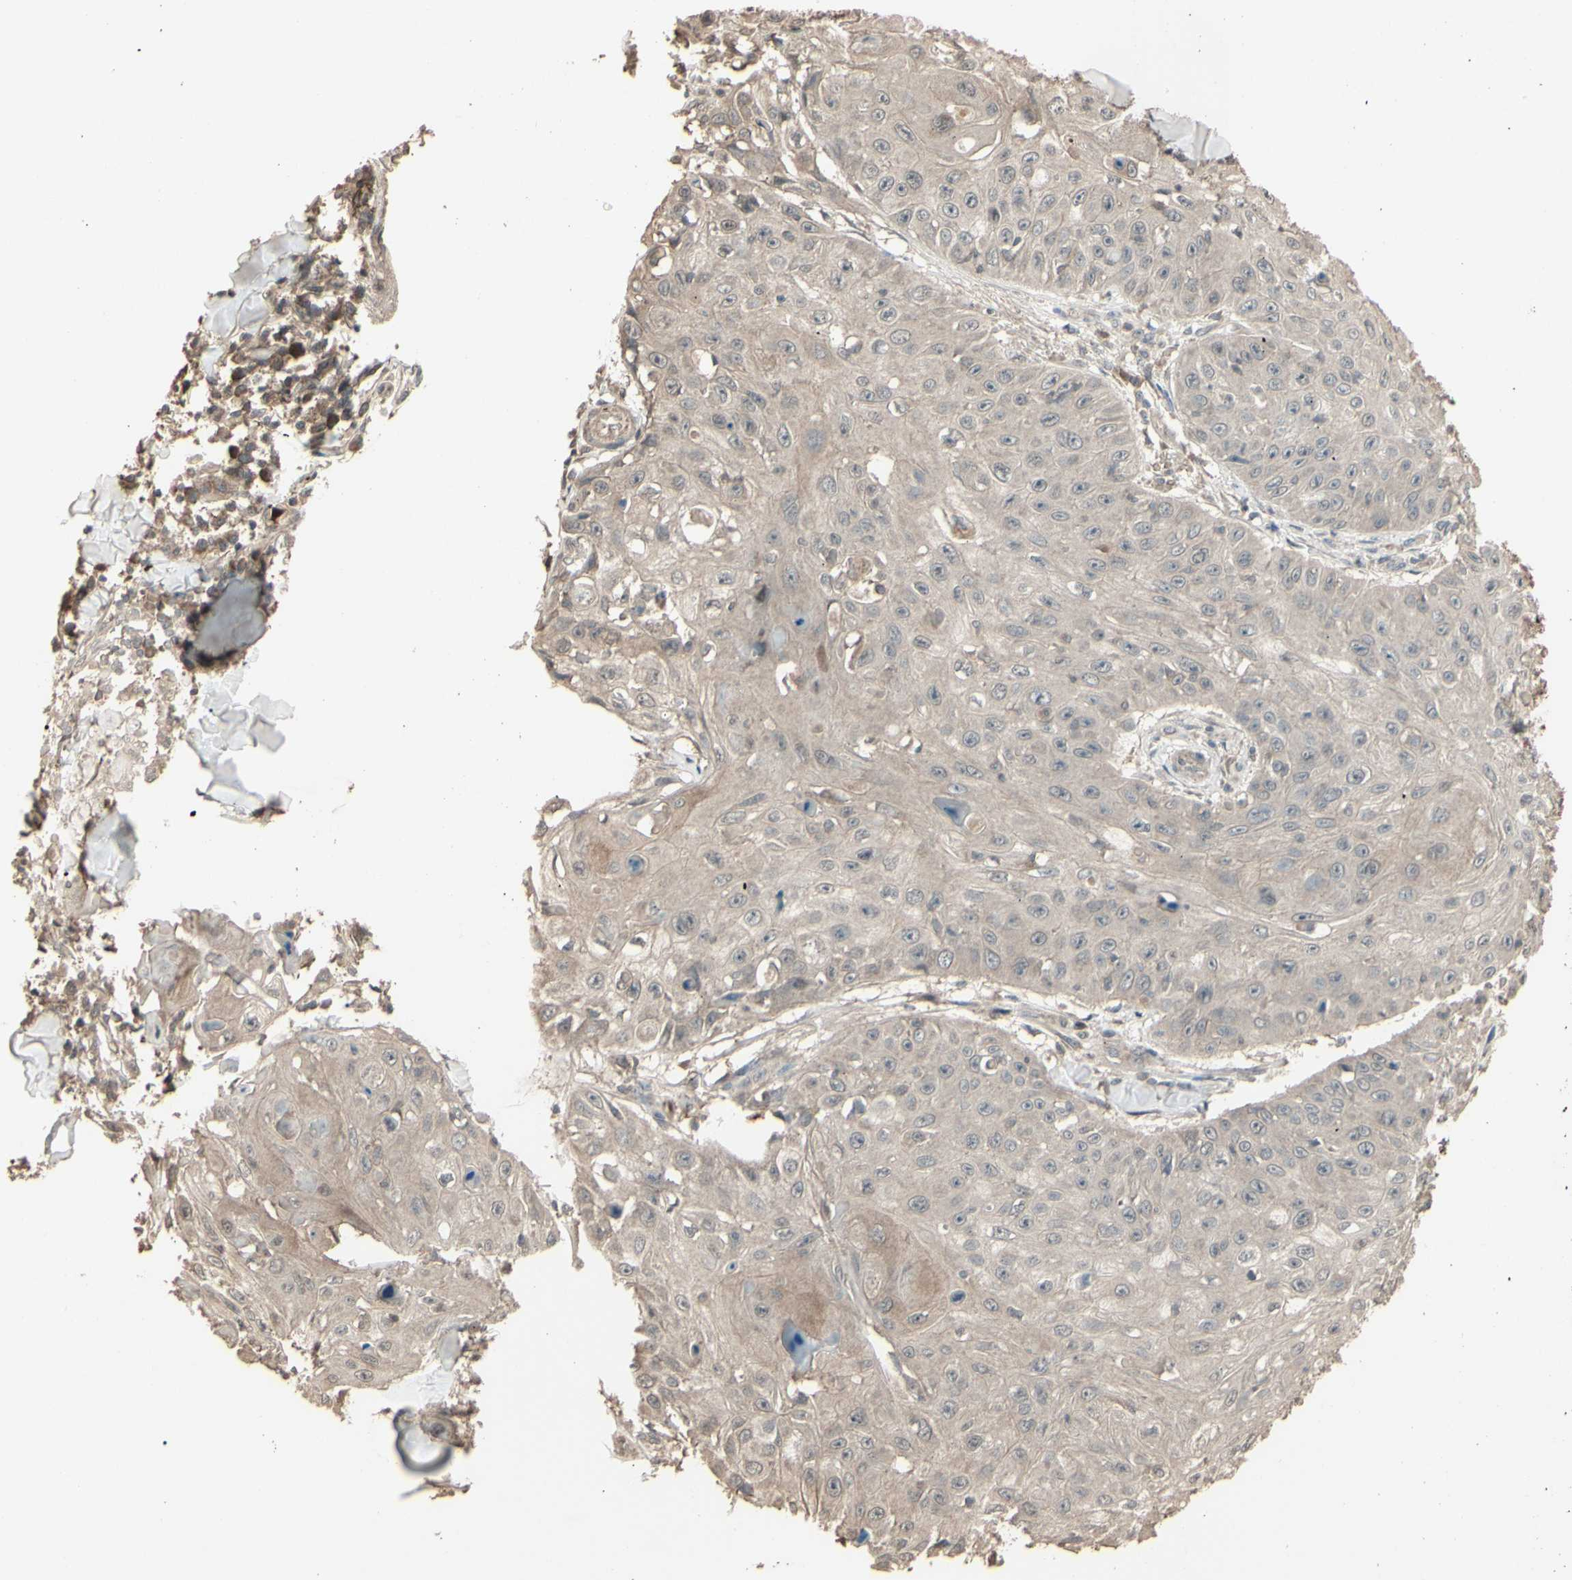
{"staining": {"intensity": "weak", "quantity": ">75%", "location": "cytoplasmic/membranous"}, "tissue": "skin cancer", "cell_type": "Tumor cells", "image_type": "cancer", "snomed": [{"axis": "morphology", "description": "Squamous cell carcinoma, NOS"}, {"axis": "topography", "description": "Skin"}], "caption": "High-power microscopy captured an IHC photomicrograph of squamous cell carcinoma (skin), revealing weak cytoplasmic/membranous expression in approximately >75% of tumor cells. (Brightfield microscopy of DAB IHC at high magnification).", "gene": "GNAS", "patient": {"sex": "male", "age": 86}}